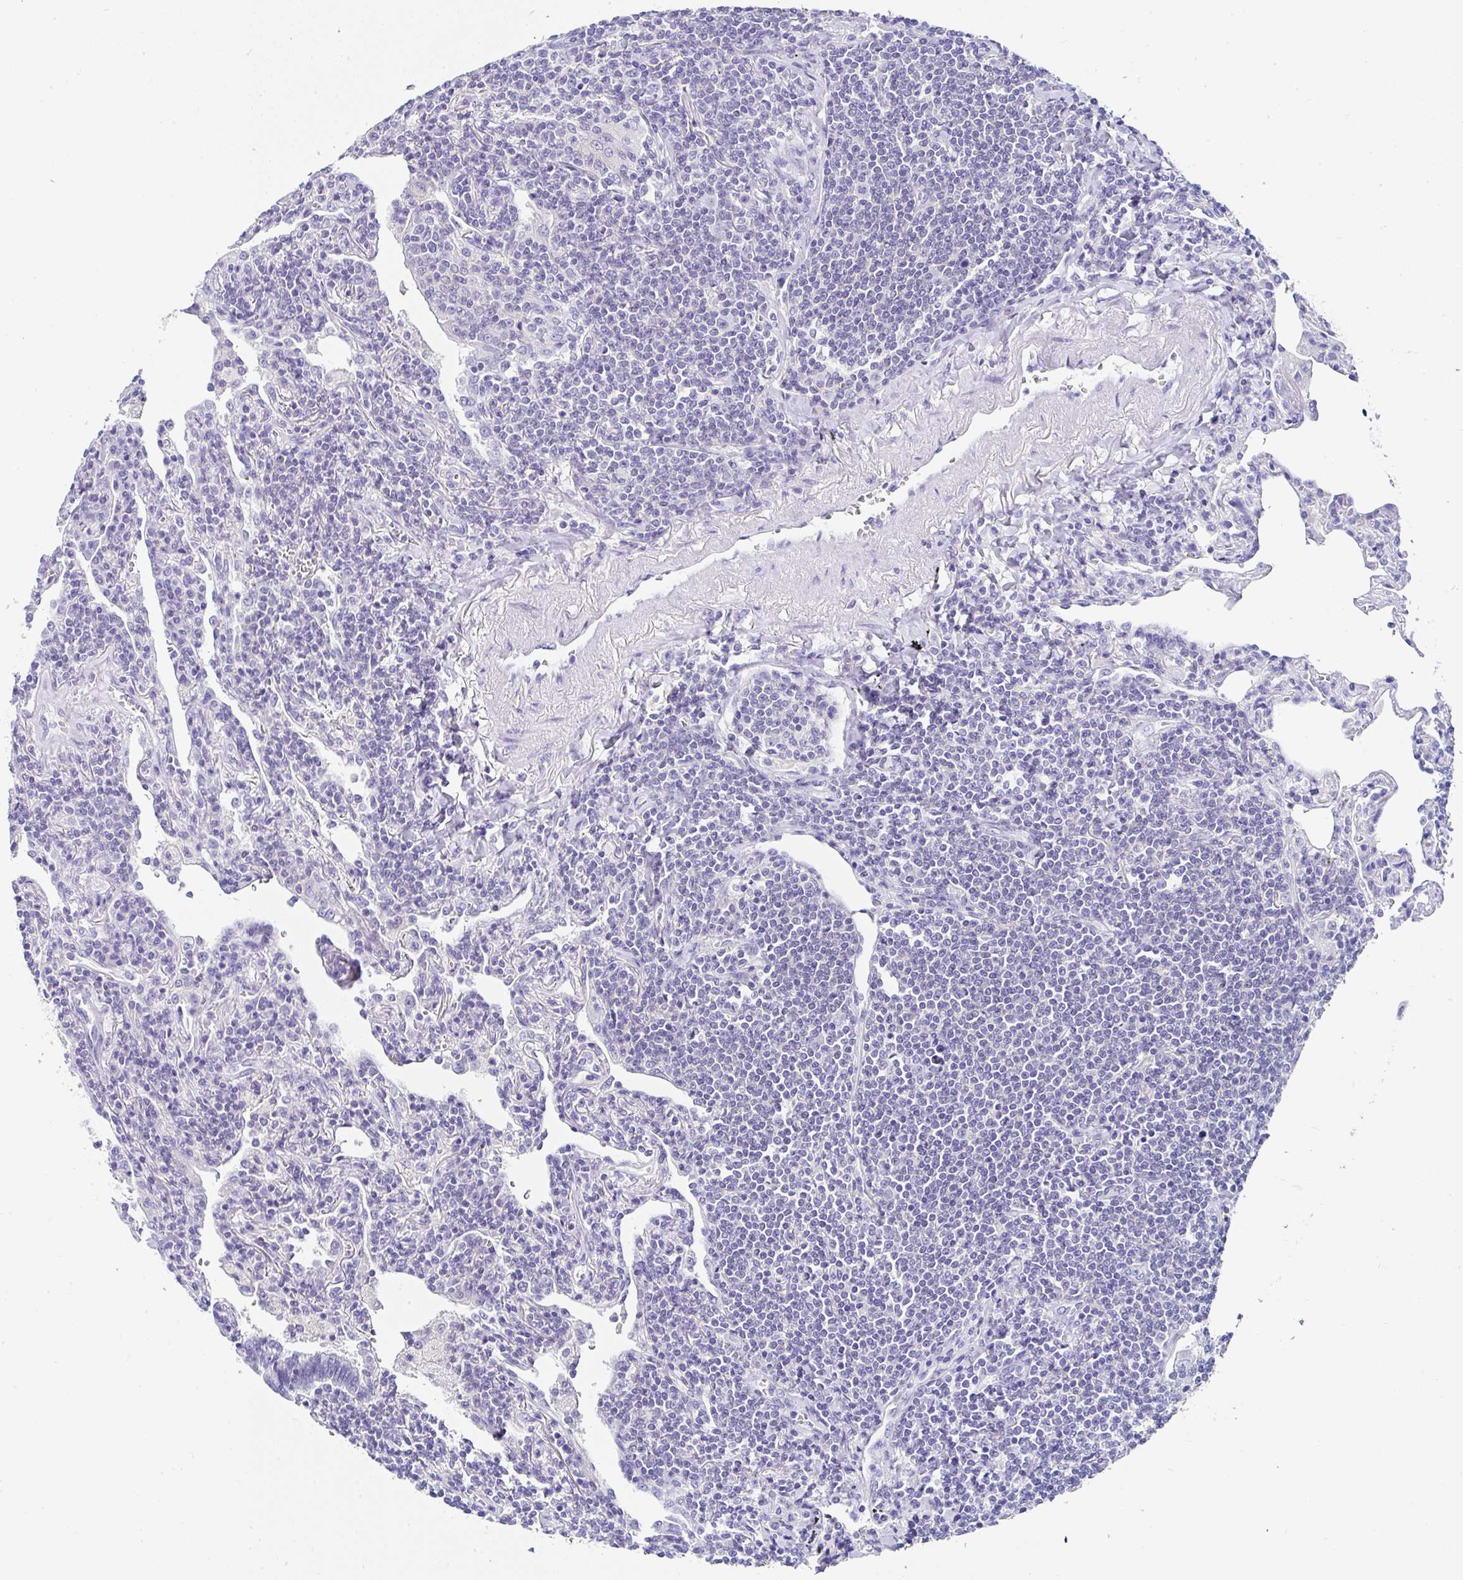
{"staining": {"intensity": "negative", "quantity": "none", "location": "none"}, "tissue": "lymphoma", "cell_type": "Tumor cells", "image_type": "cancer", "snomed": [{"axis": "morphology", "description": "Malignant lymphoma, non-Hodgkin's type, Low grade"}, {"axis": "topography", "description": "Lung"}], "caption": "DAB immunohistochemical staining of lymphoma displays no significant expression in tumor cells. The staining is performed using DAB (3,3'-diaminobenzidine) brown chromogen with nuclei counter-stained in using hematoxylin.", "gene": "UGT3A1", "patient": {"sex": "female", "age": 71}}